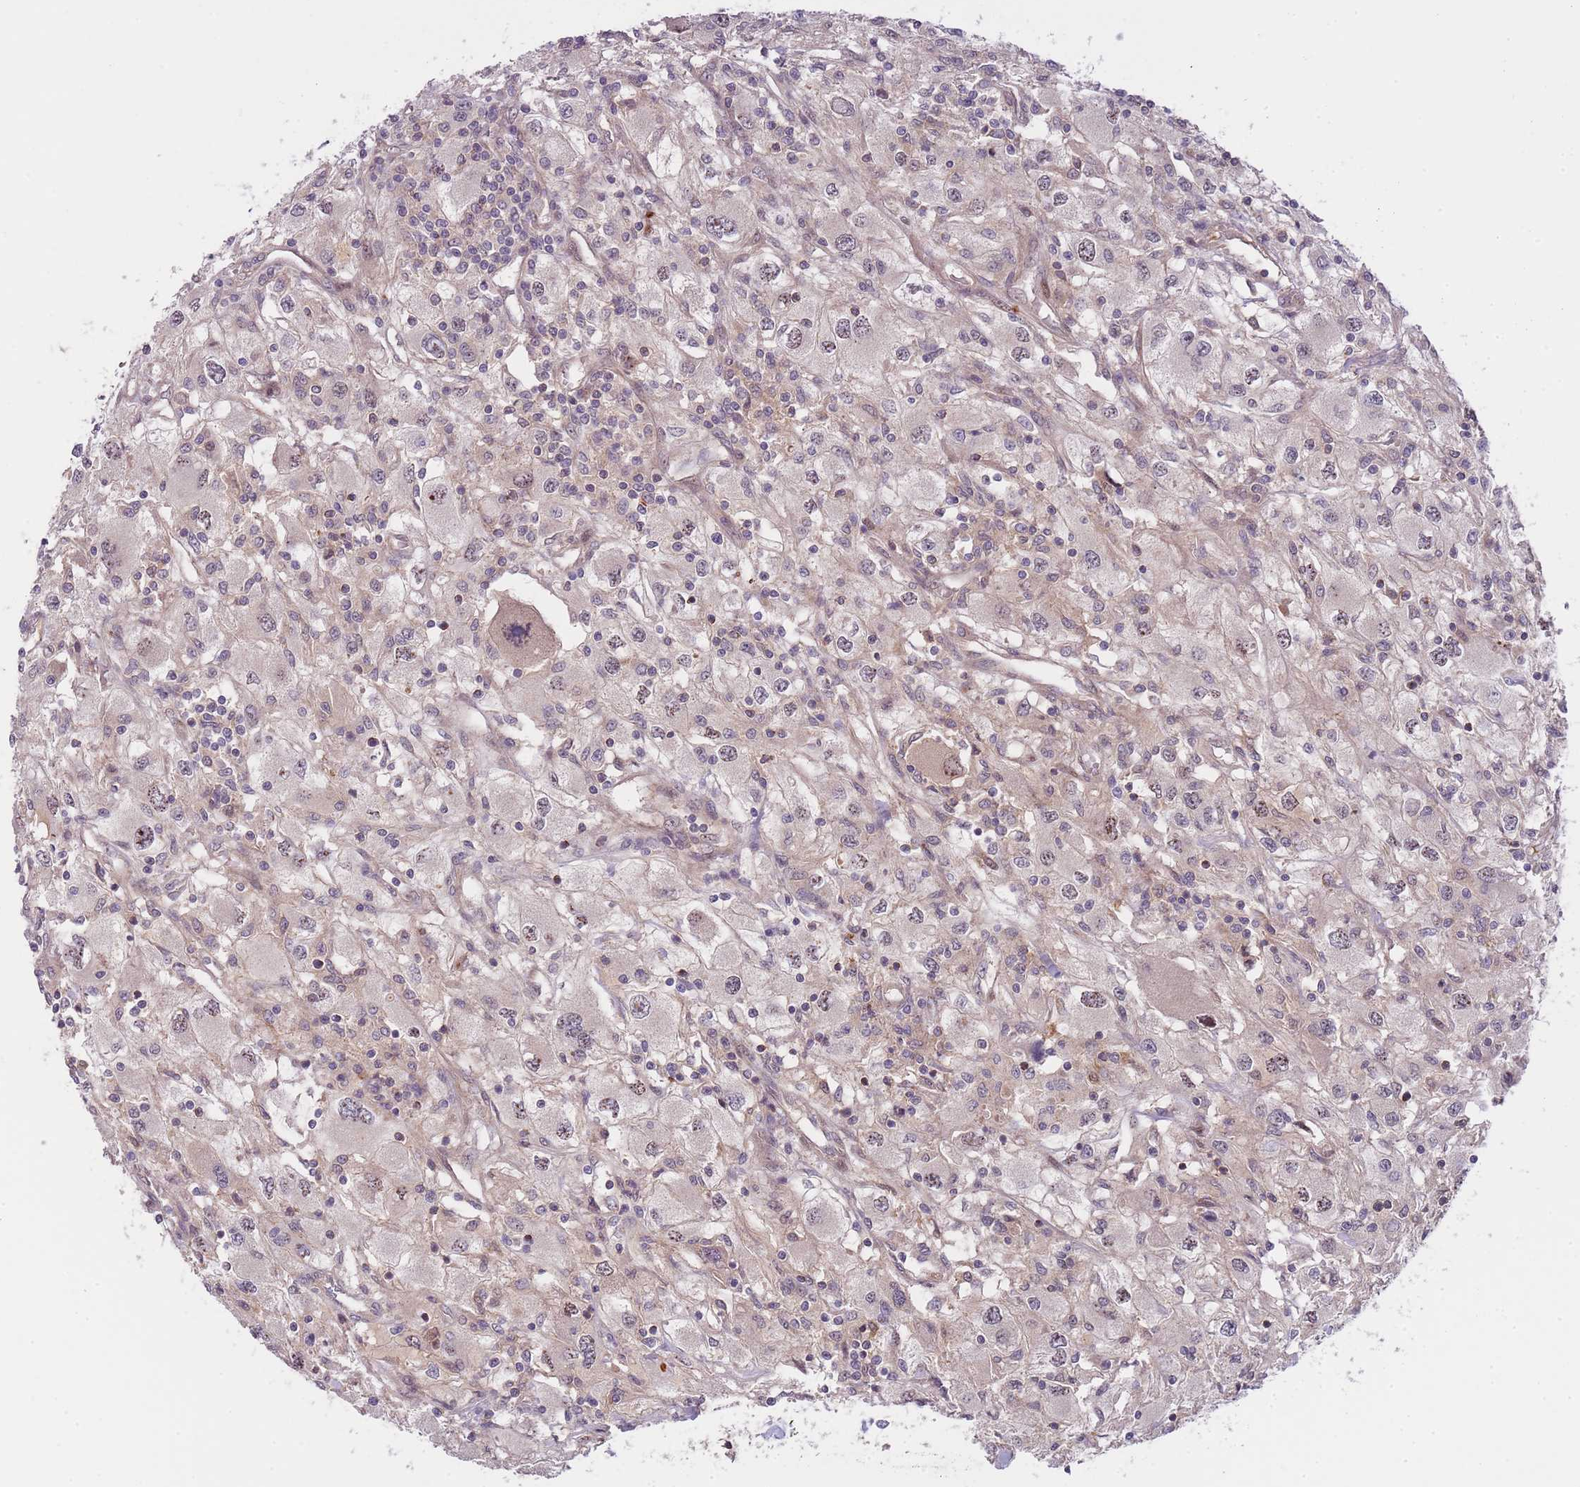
{"staining": {"intensity": "weak", "quantity": "<25%", "location": "nuclear"}, "tissue": "renal cancer", "cell_type": "Tumor cells", "image_type": "cancer", "snomed": [{"axis": "morphology", "description": "Adenocarcinoma, NOS"}, {"axis": "topography", "description": "Kidney"}], "caption": "Tumor cells are negative for brown protein staining in renal cancer (adenocarcinoma). (DAB immunohistochemistry (IHC) visualized using brightfield microscopy, high magnification).", "gene": "PRR16", "patient": {"sex": "female", "age": 67}}